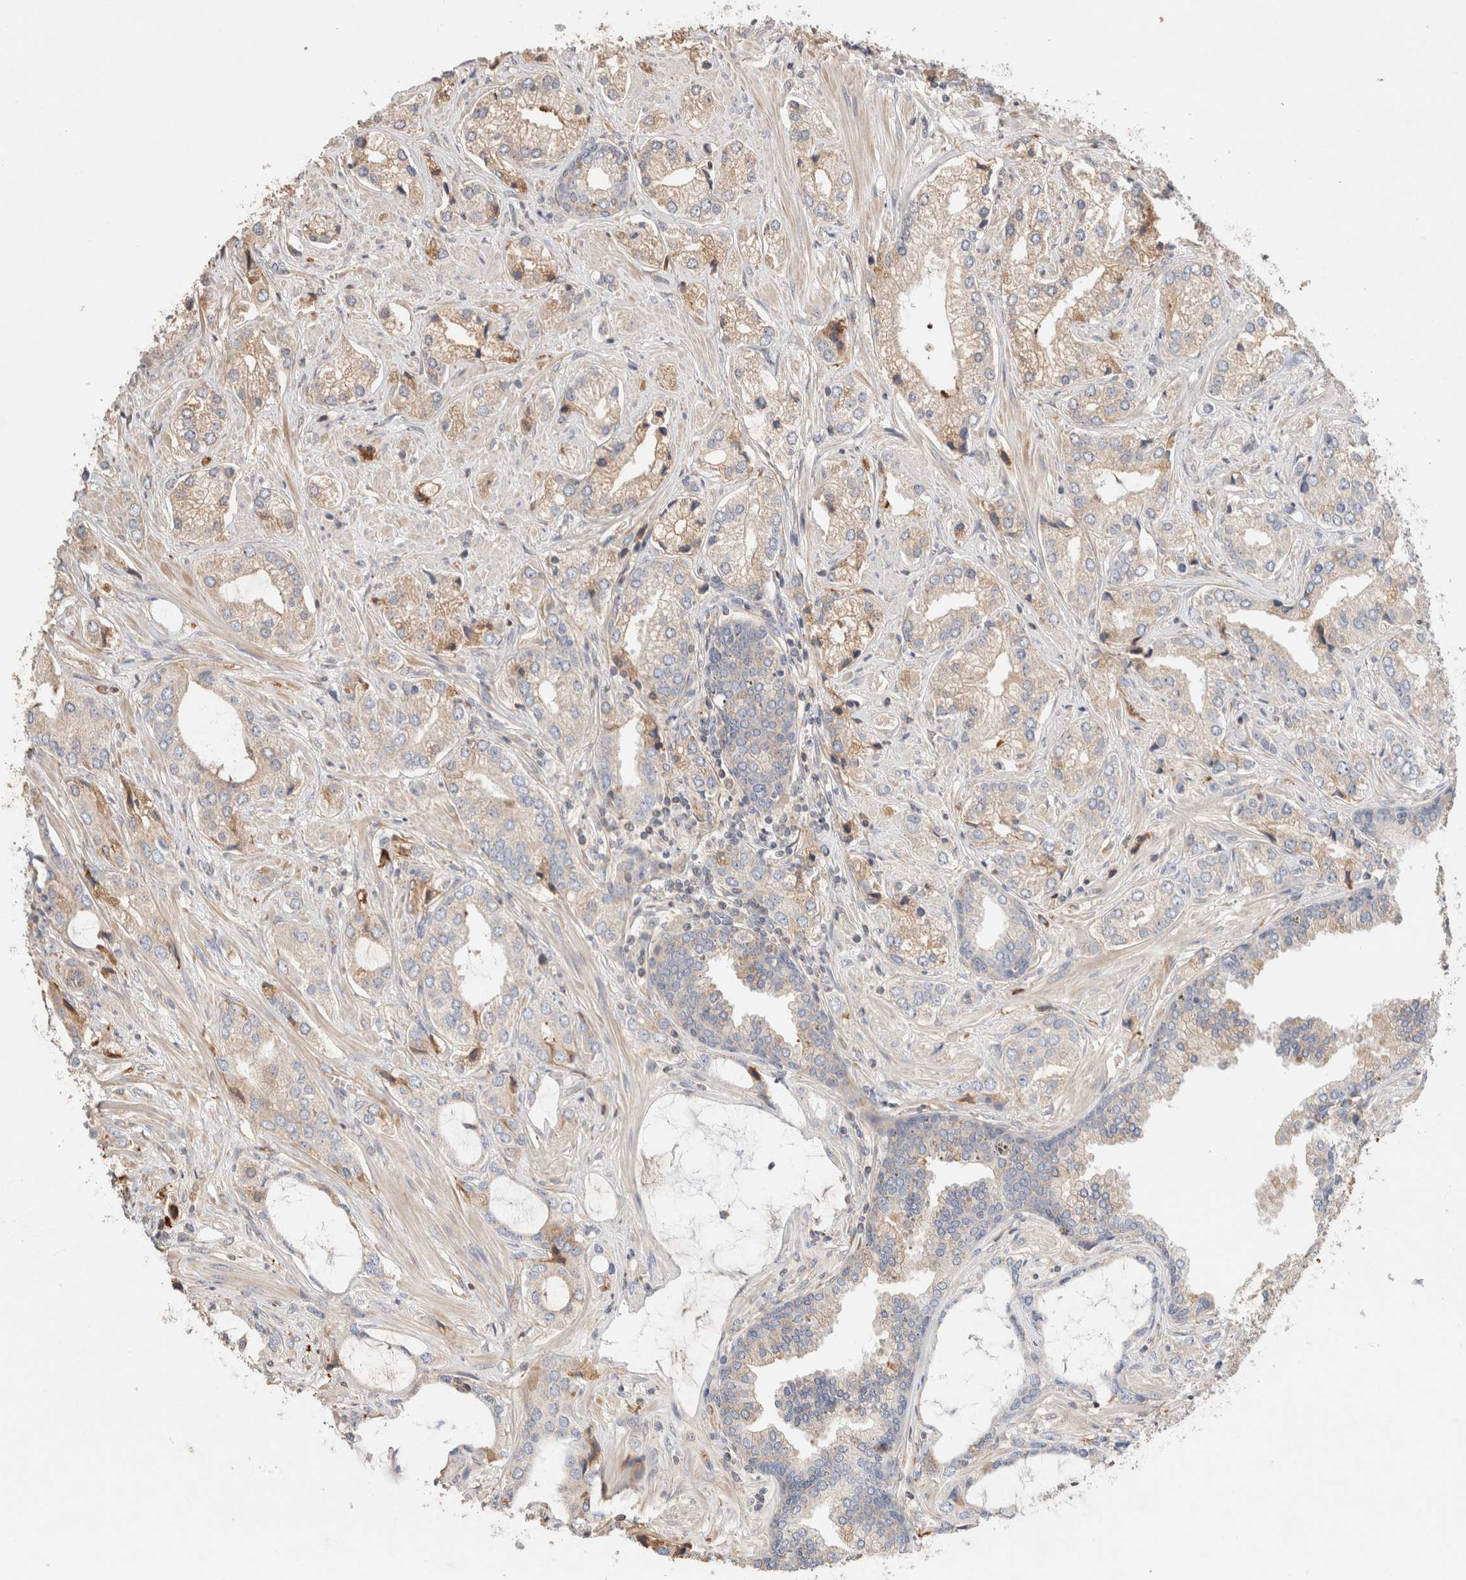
{"staining": {"intensity": "weak", "quantity": "25%-75%", "location": "cytoplasmic/membranous"}, "tissue": "prostate cancer", "cell_type": "Tumor cells", "image_type": "cancer", "snomed": [{"axis": "morphology", "description": "Adenocarcinoma, High grade"}, {"axis": "topography", "description": "Prostate"}], "caption": "Tumor cells display low levels of weak cytoplasmic/membranous expression in approximately 25%-75% of cells in prostate cancer. (DAB (3,3'-diaminobenzidine) = brown stain, brightfield microscopy at high magnification).", "gene": "PROS1", "patient": {"sex": "male", "age": 66}}